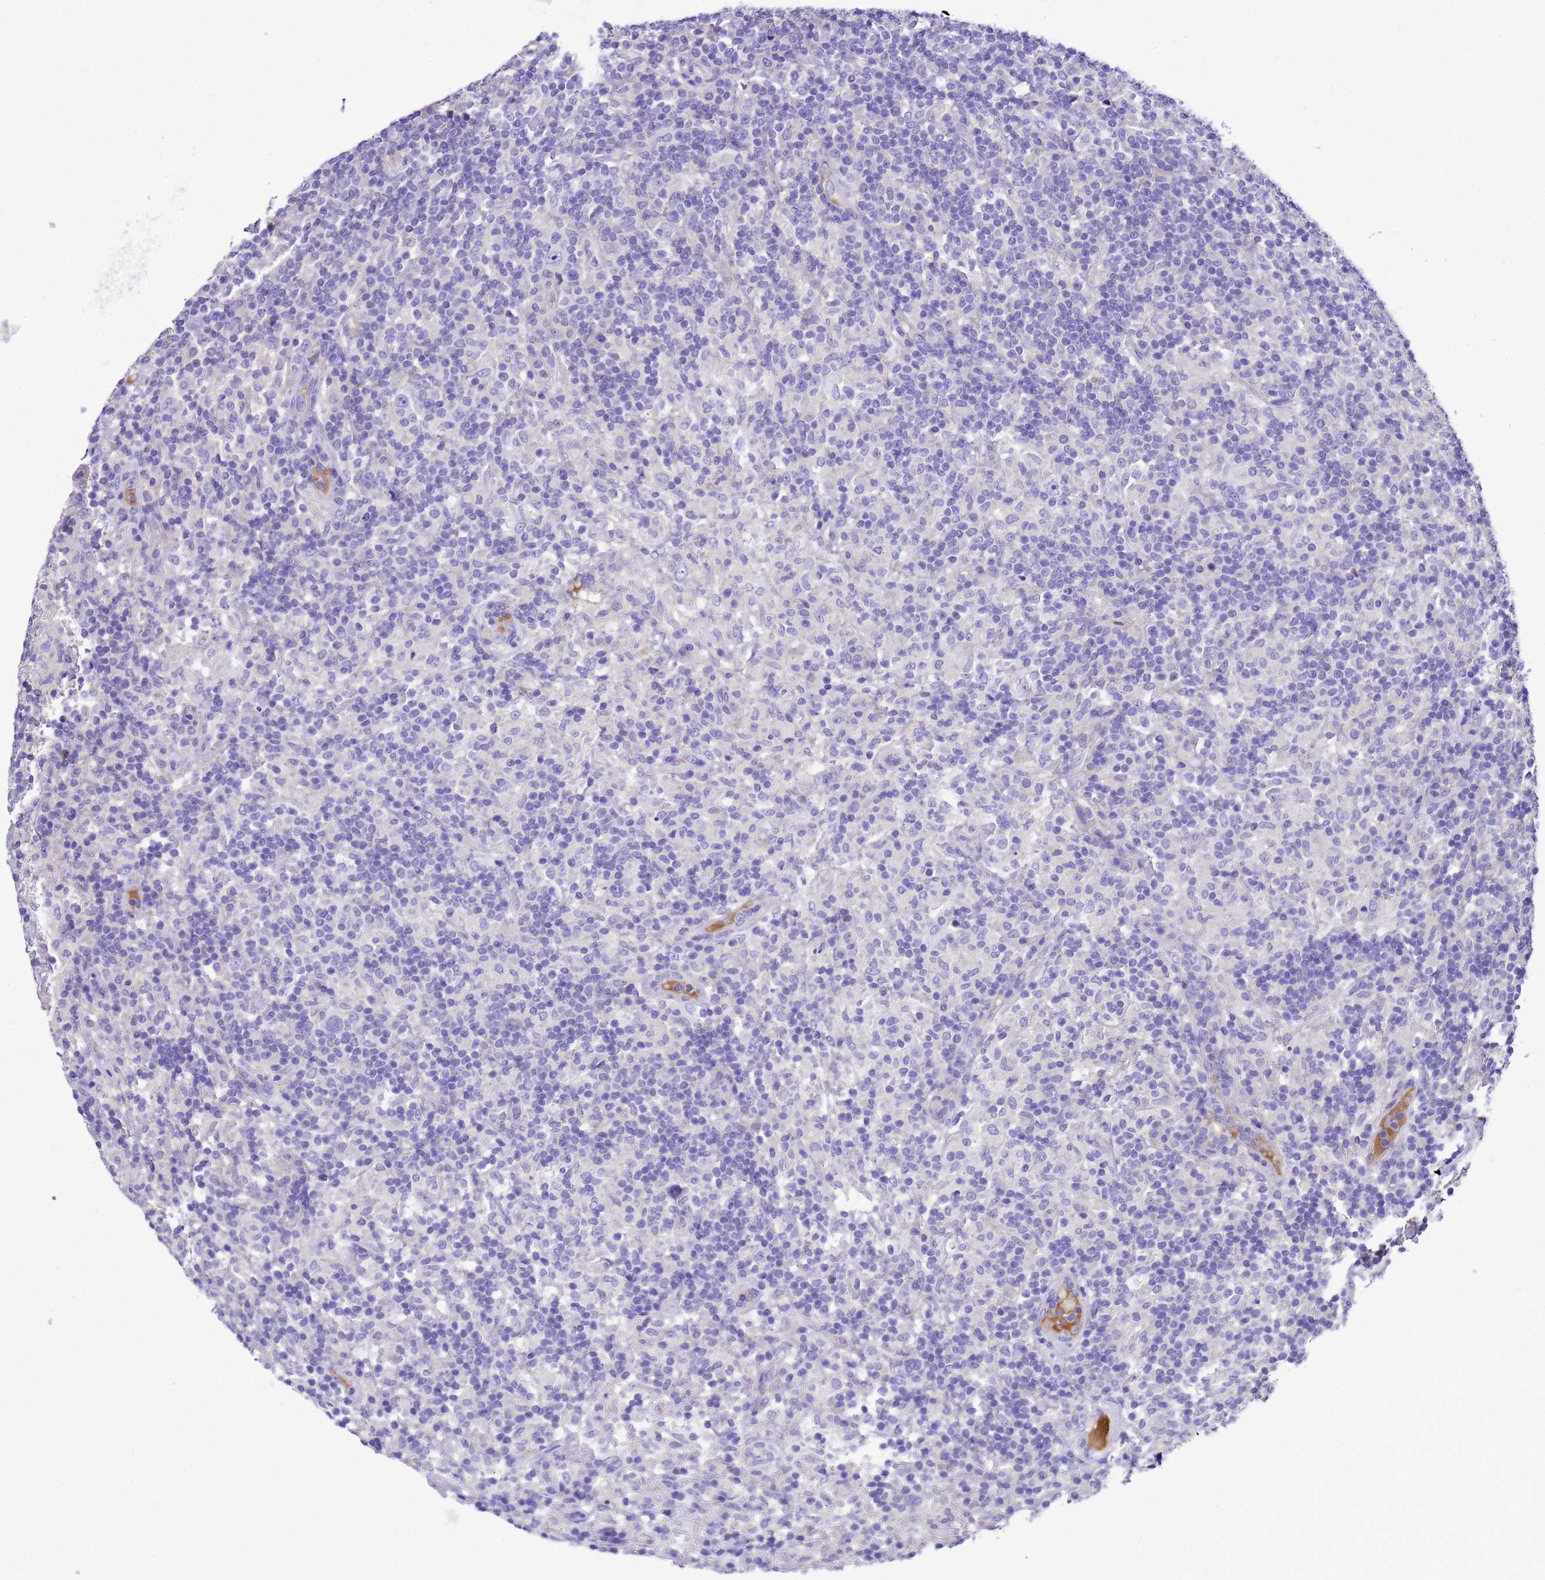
{"staining": {"intensity": "negative", "quantity": "none", "location": "none"}, "tissue": "lymphoma", "cell_type": "Tumor cells", "image_type": "cancer", "snomed": [{"axis": "morphology", "description": "Hodgkin's disease, NOS"}, {"axis": "topography", "description": "Lymph node"}], "caption": "A photomicrograph of human lymphoma is negative for staining in tumor cells. (DAB immunohistochemistry visualized using brightfield microscopy, high magnification).", "gene": "UGT2A1", "patient": {"sex": "male", "age": 70}}